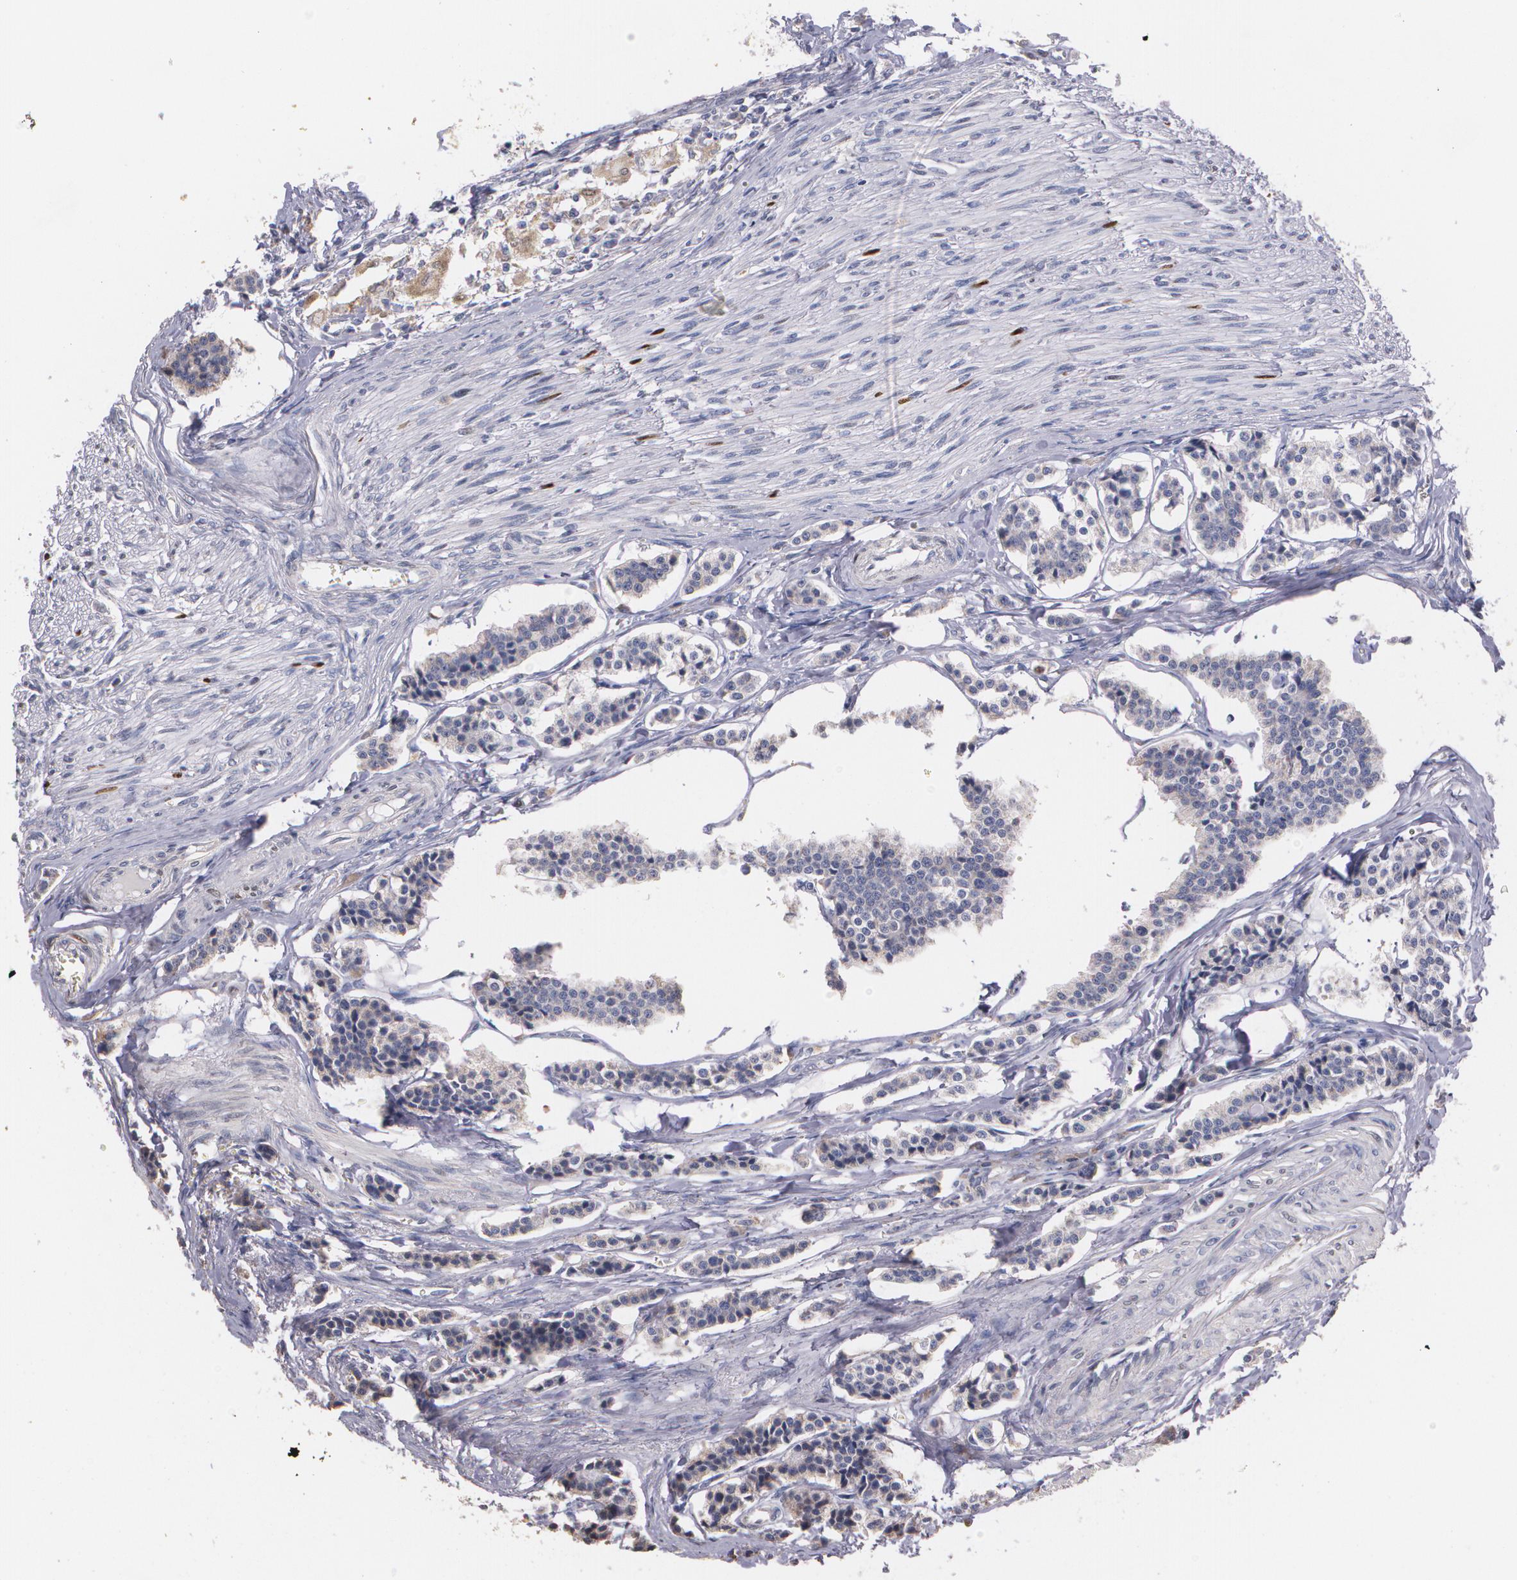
{"staining": {"intensity": "weak", "quantity": ">75%", "location": "cytoplasmic/membranous"}, "tissue": "carcinoid", "cell_type": "Tumor cells", "image_type": "cancer", "snomed": [{"axis": "morphology", "description": "Carcinoid, malignant, NOS"}, {"axis": "topography", "description": "Small intestine"}], "caption": "Tumor cells display low levels of weak cytoplasmic/membranous positivity in approximately >75% of cells in human carcinoid (malignant). The staining was performed using DAB (3,3'-diaminobenzidine), with brown indicating positive protein expression. Nuclei are stained blue with hematoxylin.", "gene": "ATF3", "patient": {"sex": "male", "age": 63}}